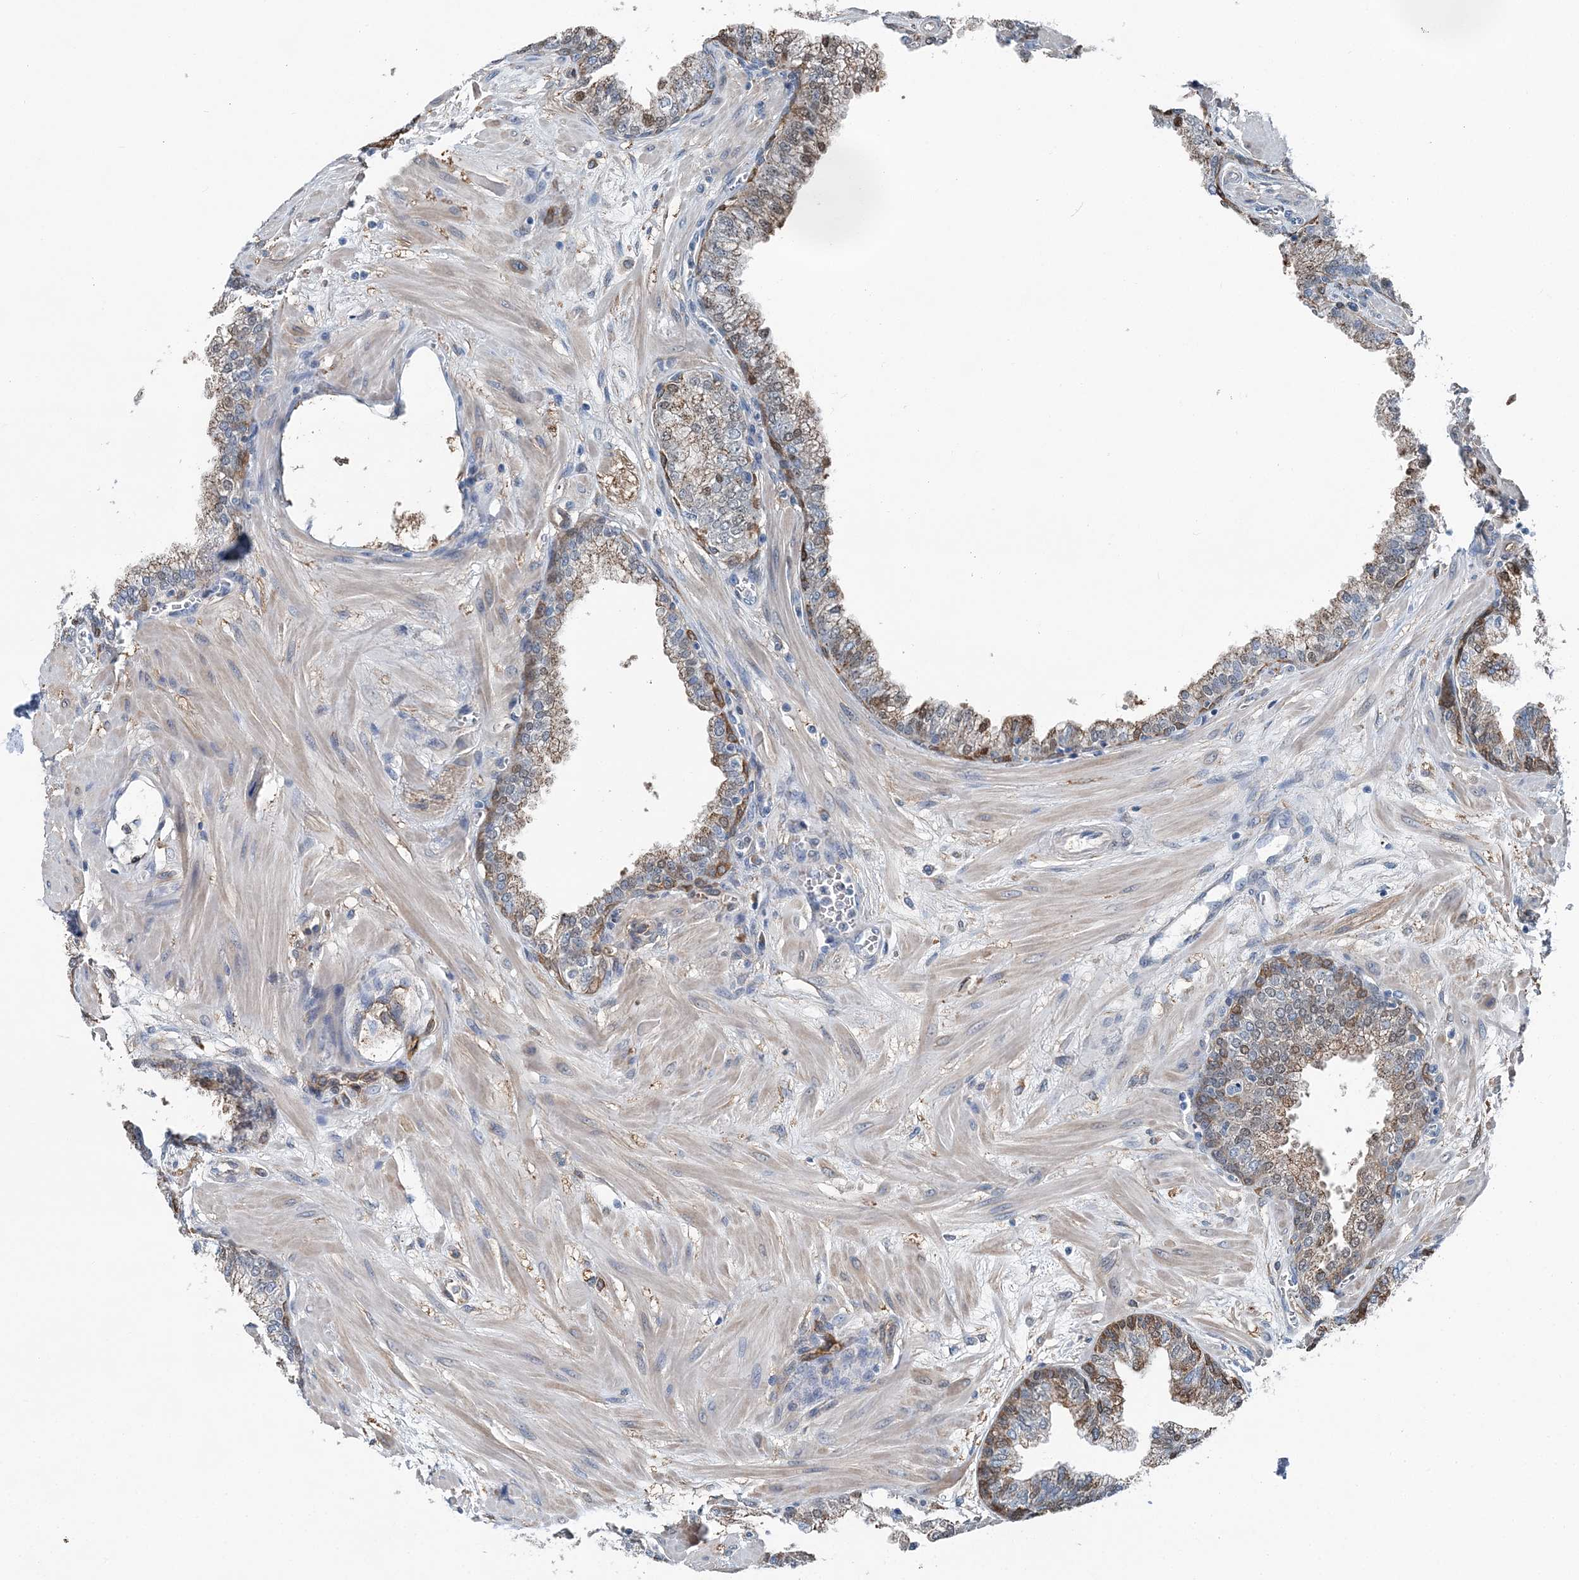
{"staining": {"intensity": "moderate", "quantity": "<25%", "location": "cytoplasmic/membranous"}, "tissue": "prostate", "cell_type": "Glandular cells", "image_type": "normal", "snomed": [{"axis": "morphology", "description": "Normal tissue, NOS"}, {"axis": "morphology", "description": "Urothelial carcinoma, Low grade"}, {"axis": "topography", "description": "Urinary bladder"}, {"axis": "topography", "description": "Prostate"}], "caption": "Immunohistochemical staining of benign prostate exhibits <25% levels of moderate cytoplasmic/membranous protein expression in about <25% of glandular cells.", "gene": "SPOPL", "patient": {"sex": "male", "age": 60}}